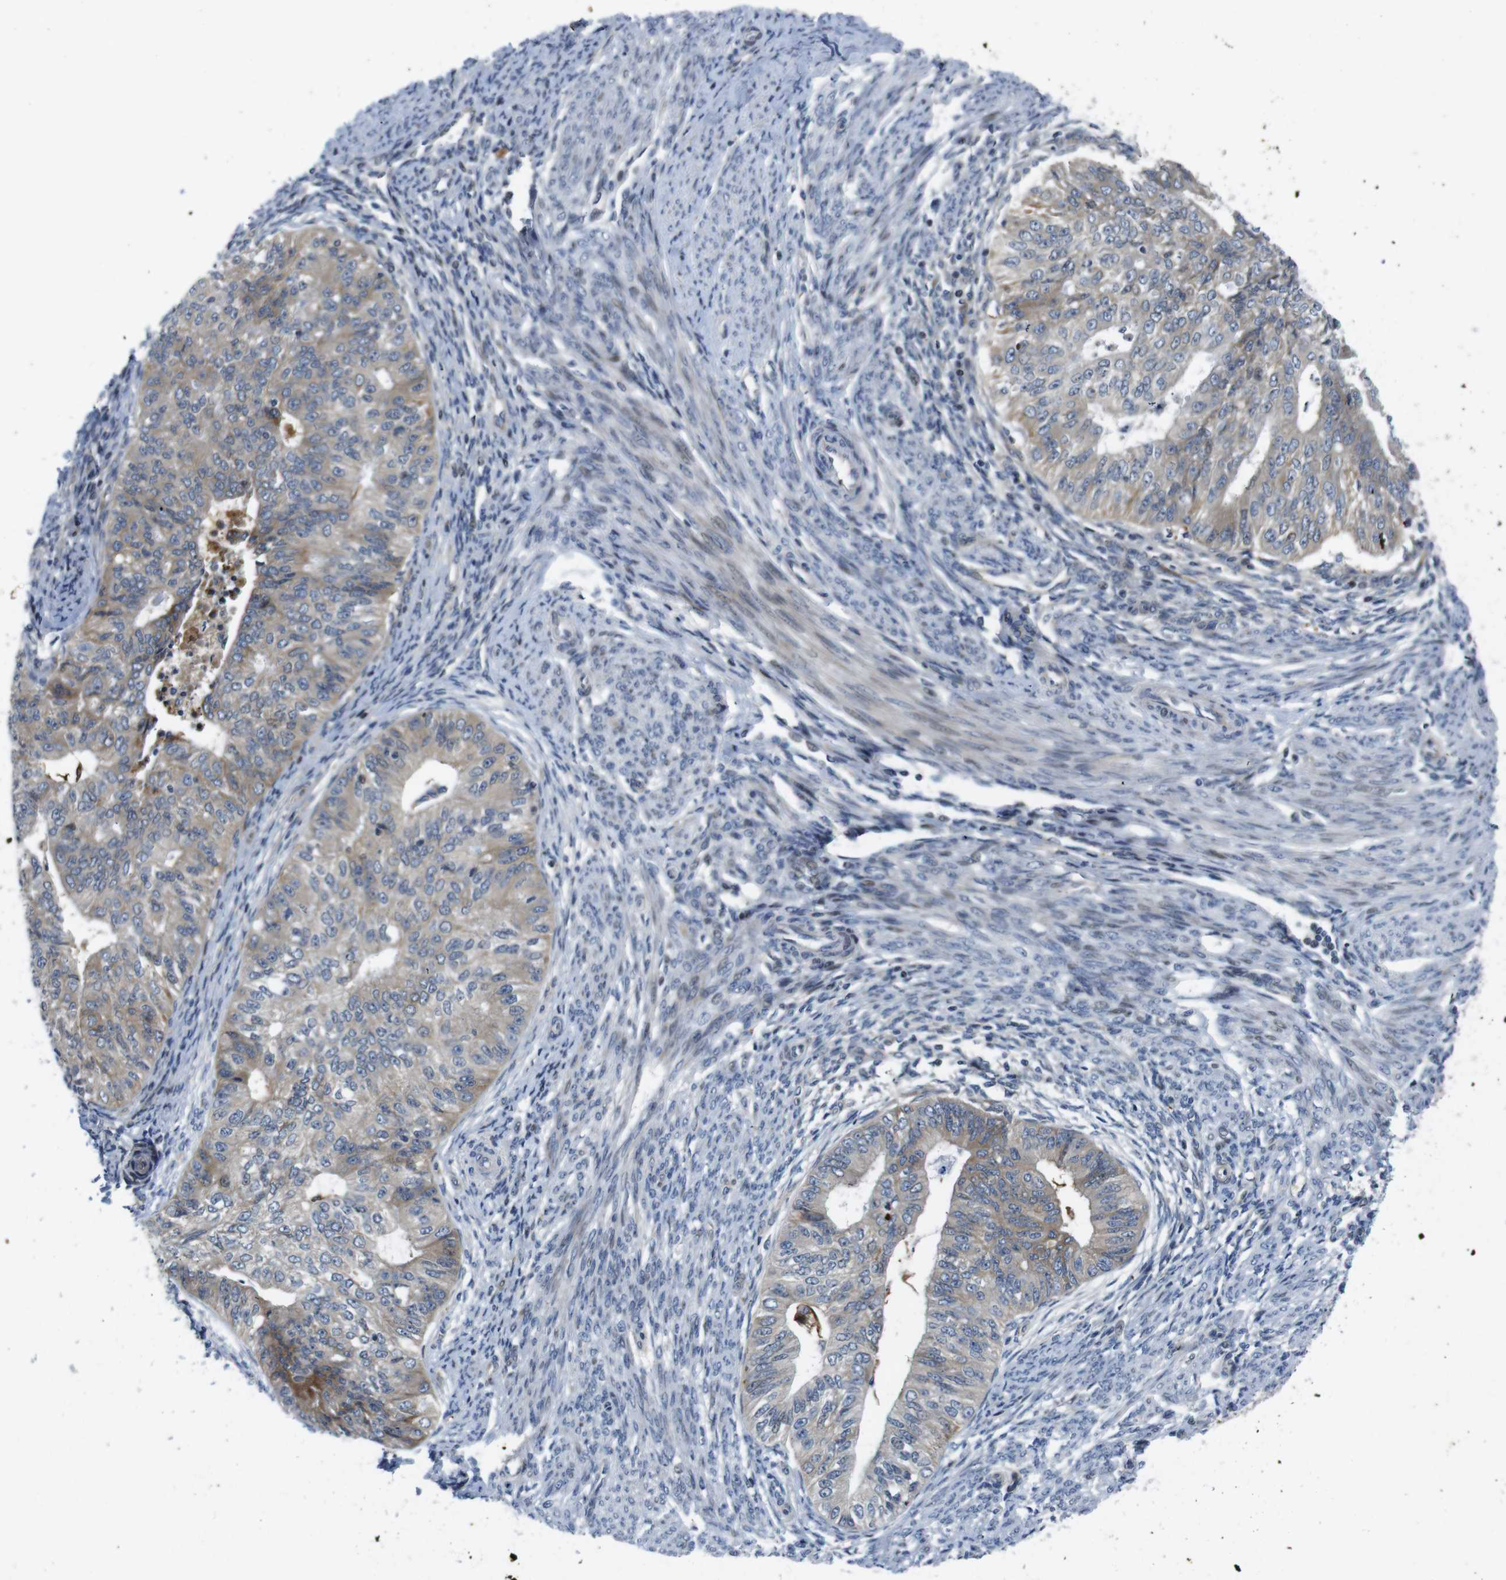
{"staining": {"intensity": "moderate", "quantity": "25%-75%", "location": "cytoplasmic/membranous"}, "tissue": "endometrial cancer", "cell_type": "Tumor cells", "image_type": "cancer", "snomed": [{"axis": "morphology", "description": "Adenocarcinoma, NOS"}, {"axis": "topography", "description": "Endometrium"}], "caption": "Immunohistochemistry (IHC) histopathology image of human endometrial adenocarcinoma stained for a protein (brown), which demonstrates medium levels of moderate cytoplasmic/membranous expression in approximately 25%-75% of tumor cells.", "gene": "ROBO2", "patient": {"sex": "female", "age": 32}}